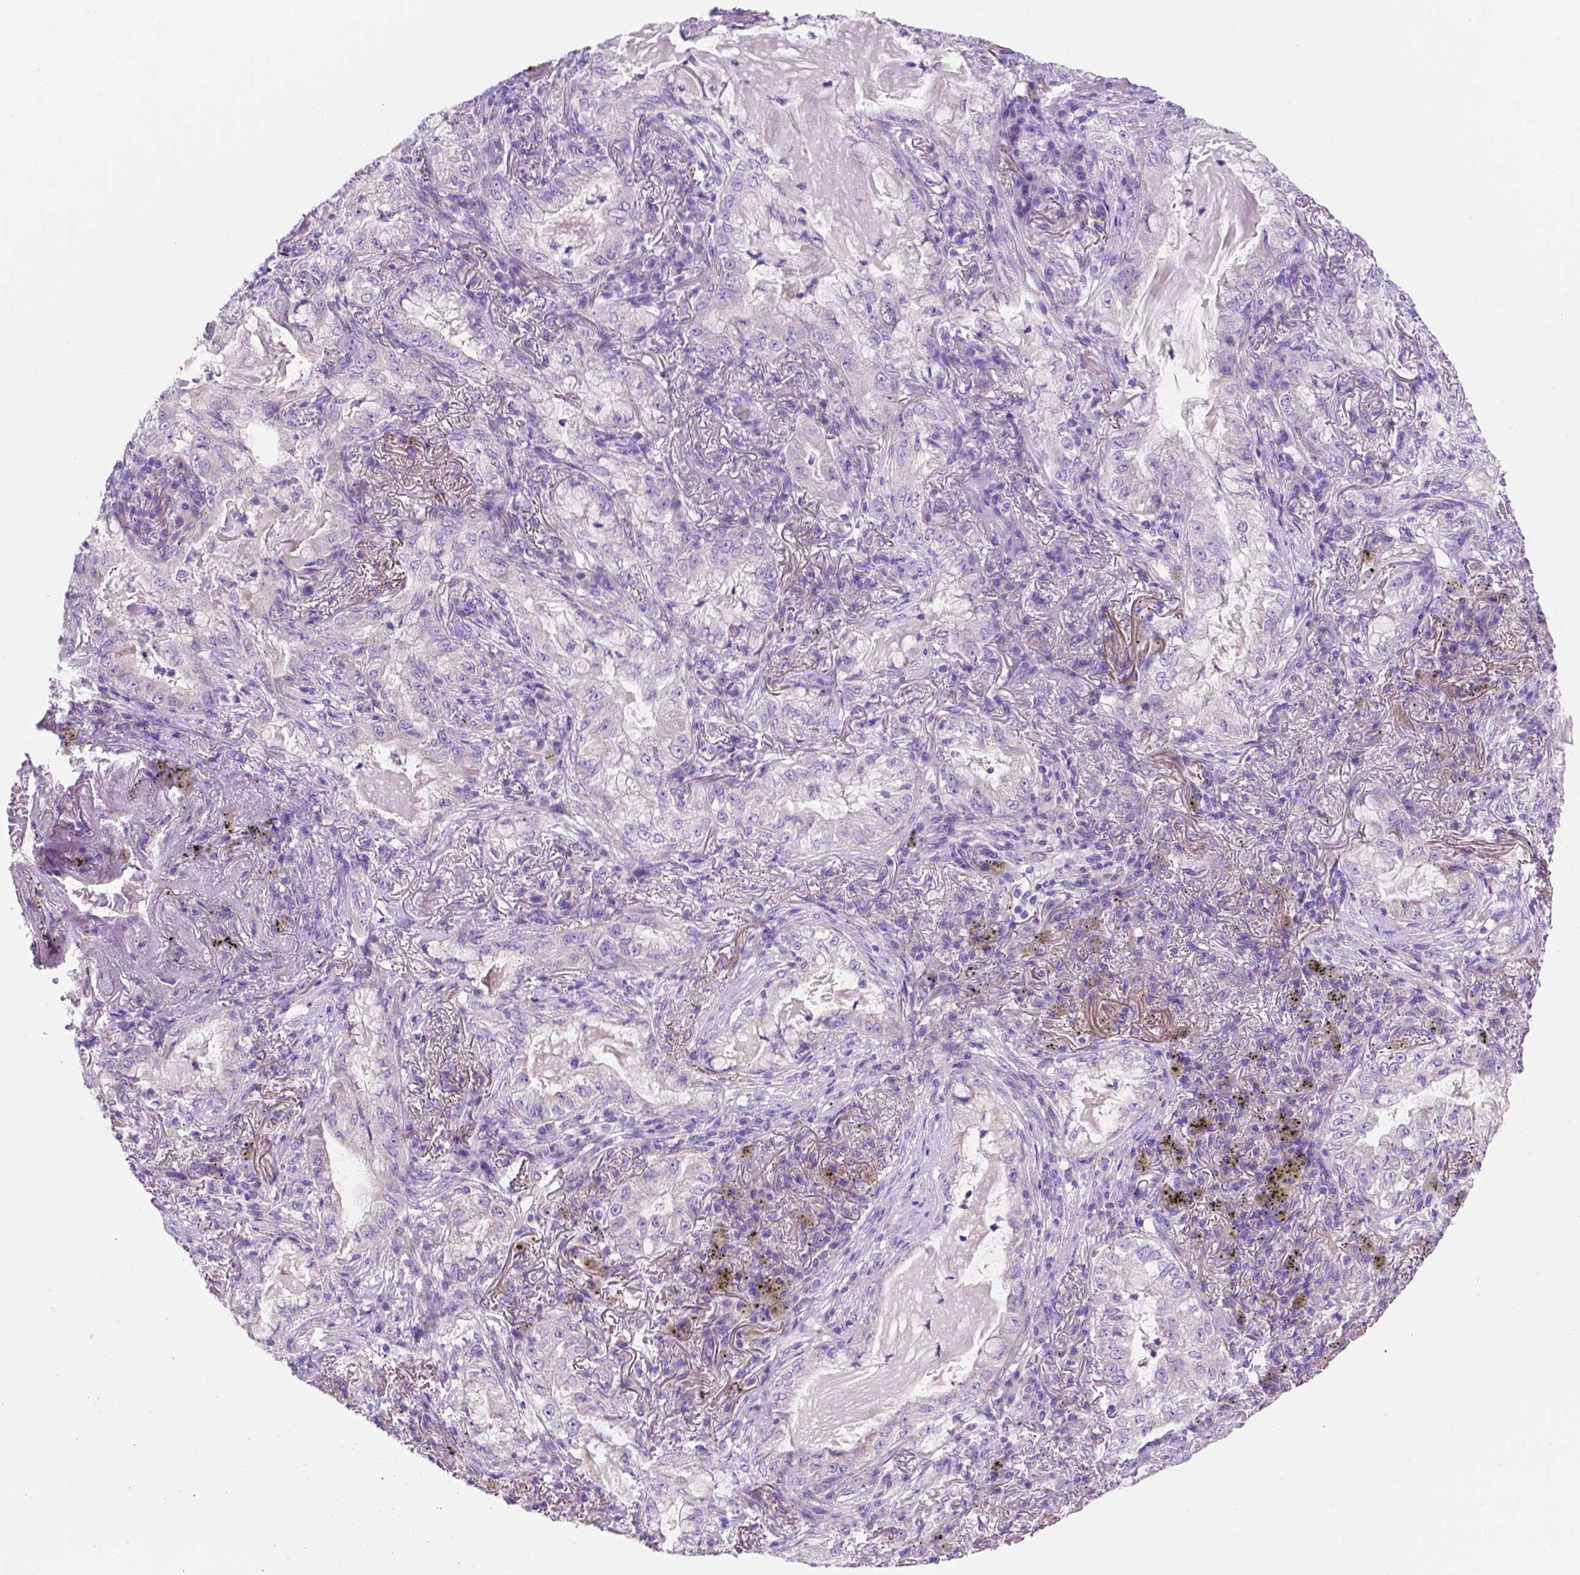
{"staining": {"intensity": "negative", "quantity": "none", "location": "none"}, "tissue": "lung cancer", "cell_type": "Tumor cells", "image_type": "cancer", "snomed": [{"axis": "morphology", "description": "Adenocarcinoma, NOS"}, {"axis": "topography", "description": "Lung"}], "caption": "Tumor cells show no significant protein staining in lung cancer (adenocarcinoma). (Brightfield microscopy of DAB (3,3'-diaminobenzidine) immunohistochemistry (IHC) at high magnification).", "gene": "CEACAM7", "patient": {"sex": "female", "age": 73}}